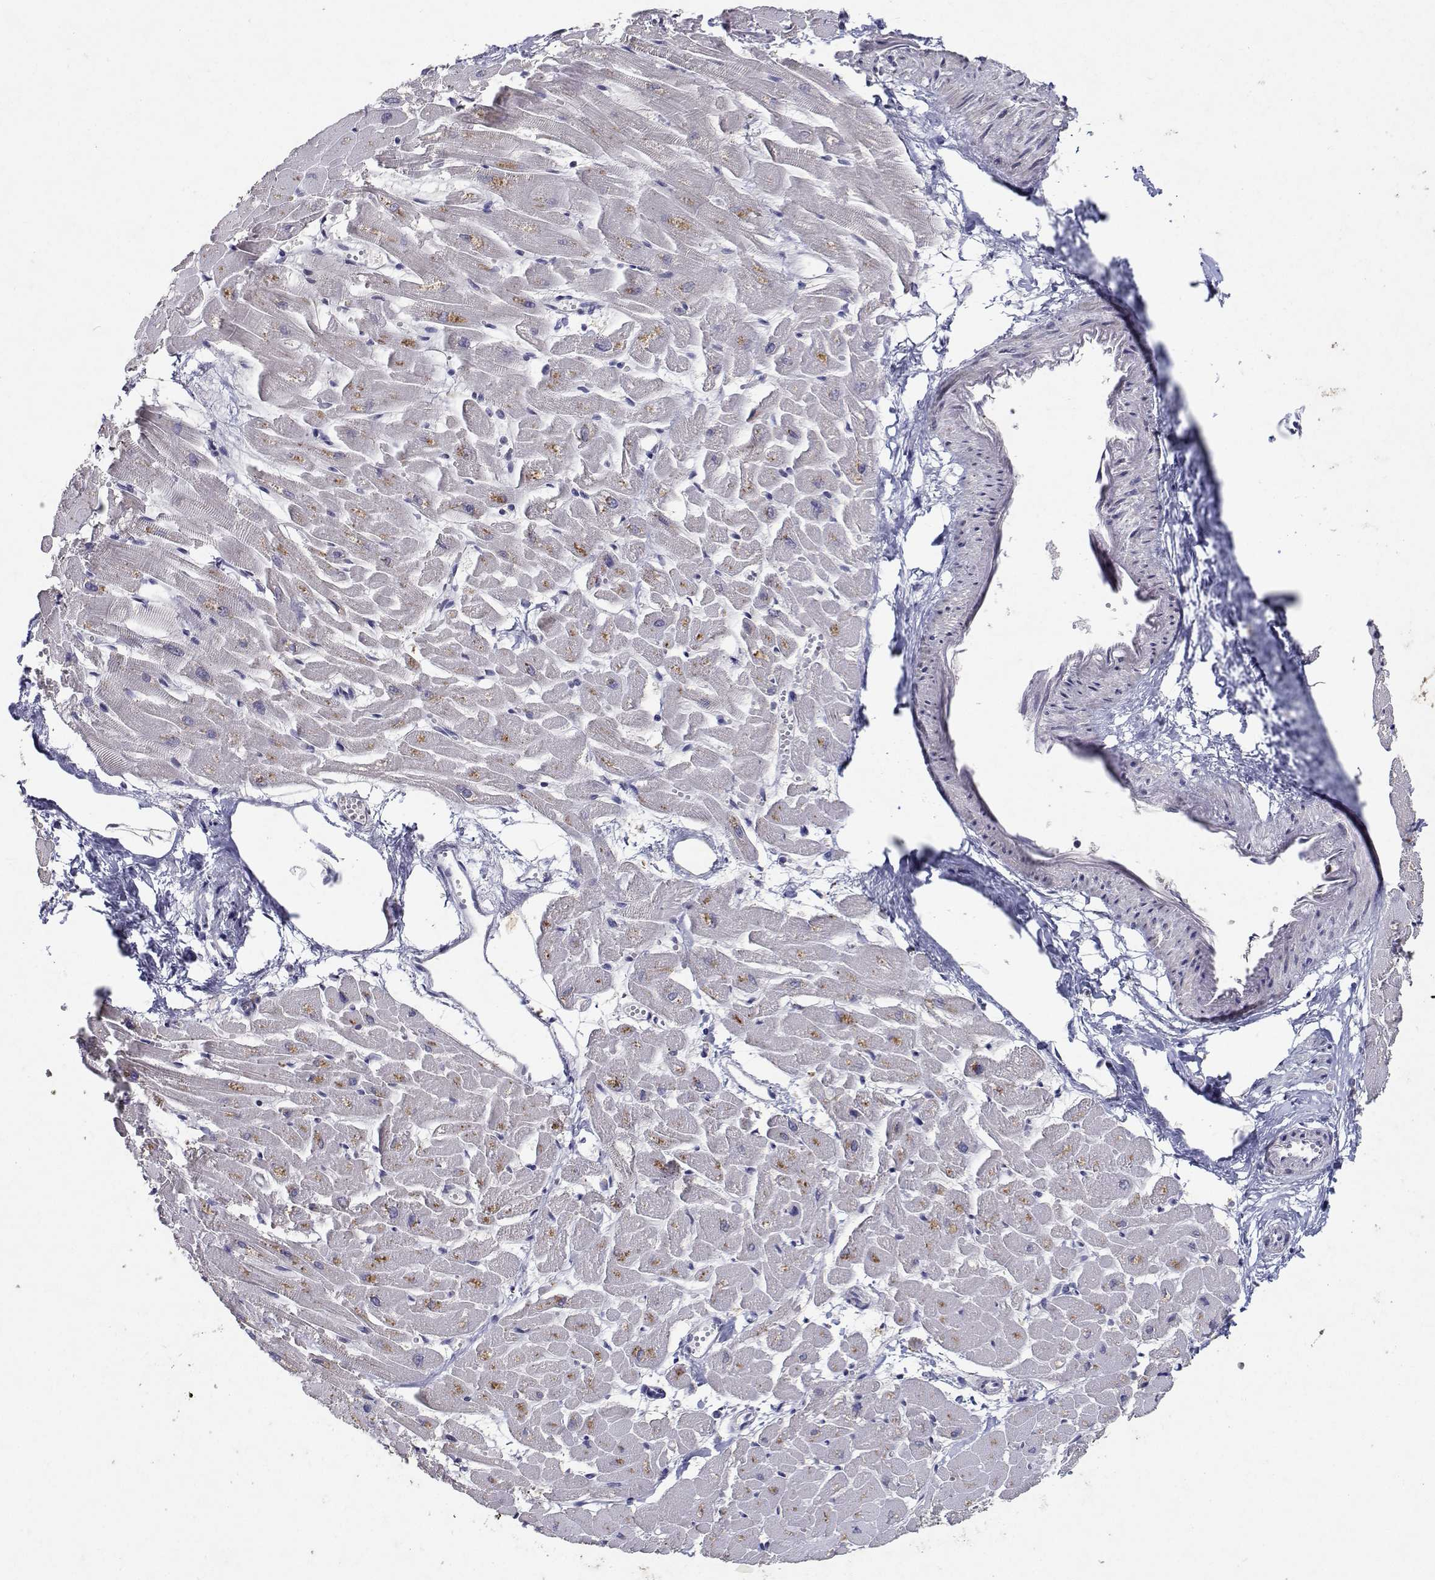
{"staining": {"intensity": "moderate", "quantity": "<25%", "location": "cytoplasmic/membranous"}, "tissue": "heart muscle", "cell_type": "Cardiomyocytes", "image_type": "normal", "snomed": [{"axis": "morphology", "description": "Normal tissue, NOS"}, {"axis": "topography", "description": "Heart"}], "caption": "IHC micrograph of normal human heart muscle stained for a protein (brown), which exhibits low levels of moderate cytoplasmic/membranous positivity in about <25% of cardiomyocytes.", "gene": "RBPJL", "patient": {"sex": "male", "age": 57}}